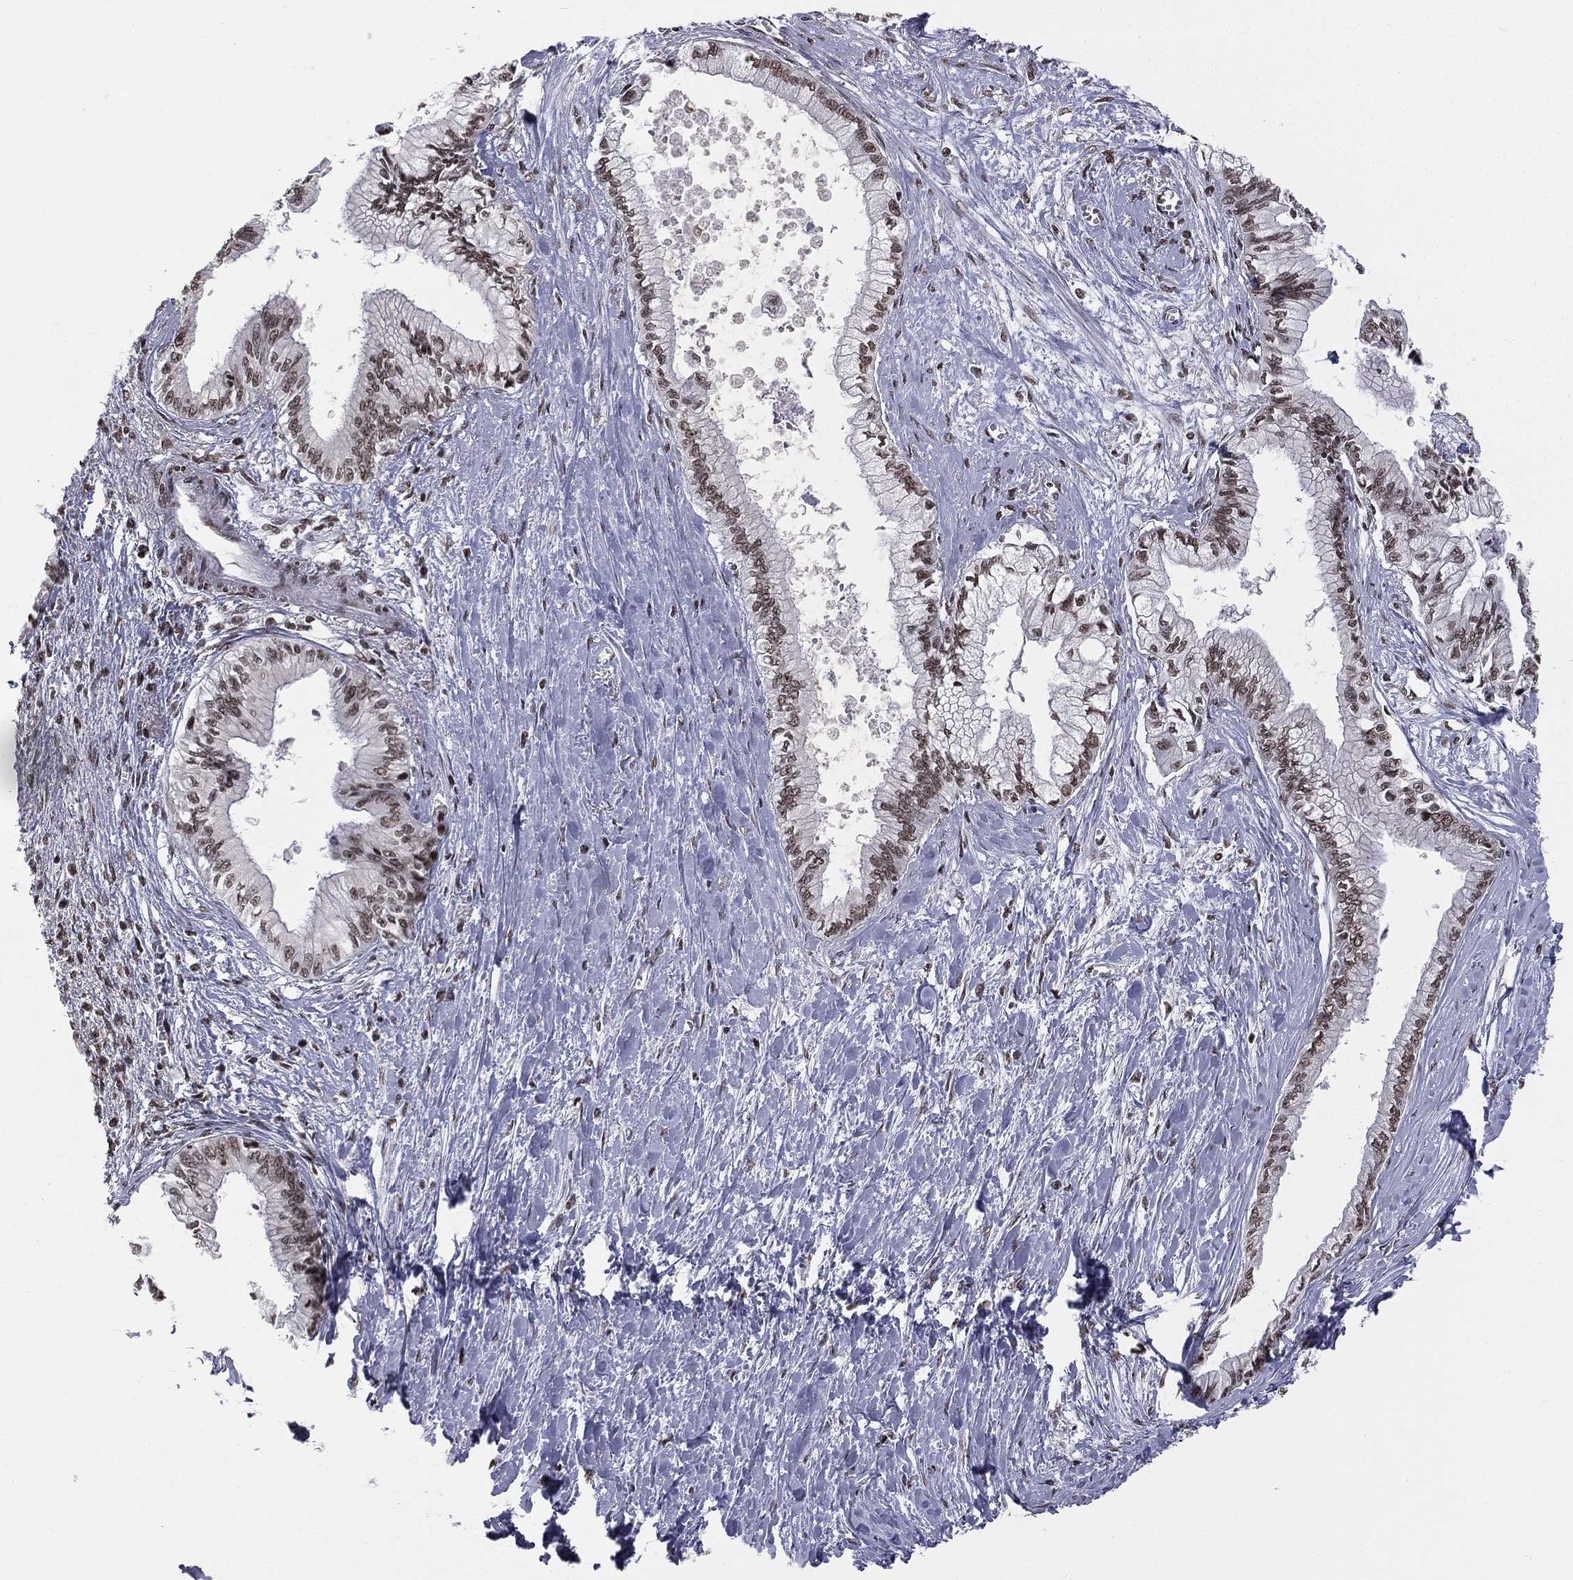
{"staining": {"intensity": "moderate", "quantity": ">75%", "location": "nuclear"}, "tissue": "pancreatic cancer", "cell_type": "Tumor cells", "image_type": "cancer", "snomed": [{"axis": "morphology", "description": "Adenocarcinoma, NOS"}, {"axis": "topography", "description": "Pancreas"}], "caption": "Adenocarcinoma (pancreatic) was stained to show a protein in brown. There is medium levels of moderate nuclear expression in about >75% of tumor cells.", "gene": "RFX7", "patient": {"sex": "female", "age": 61}}